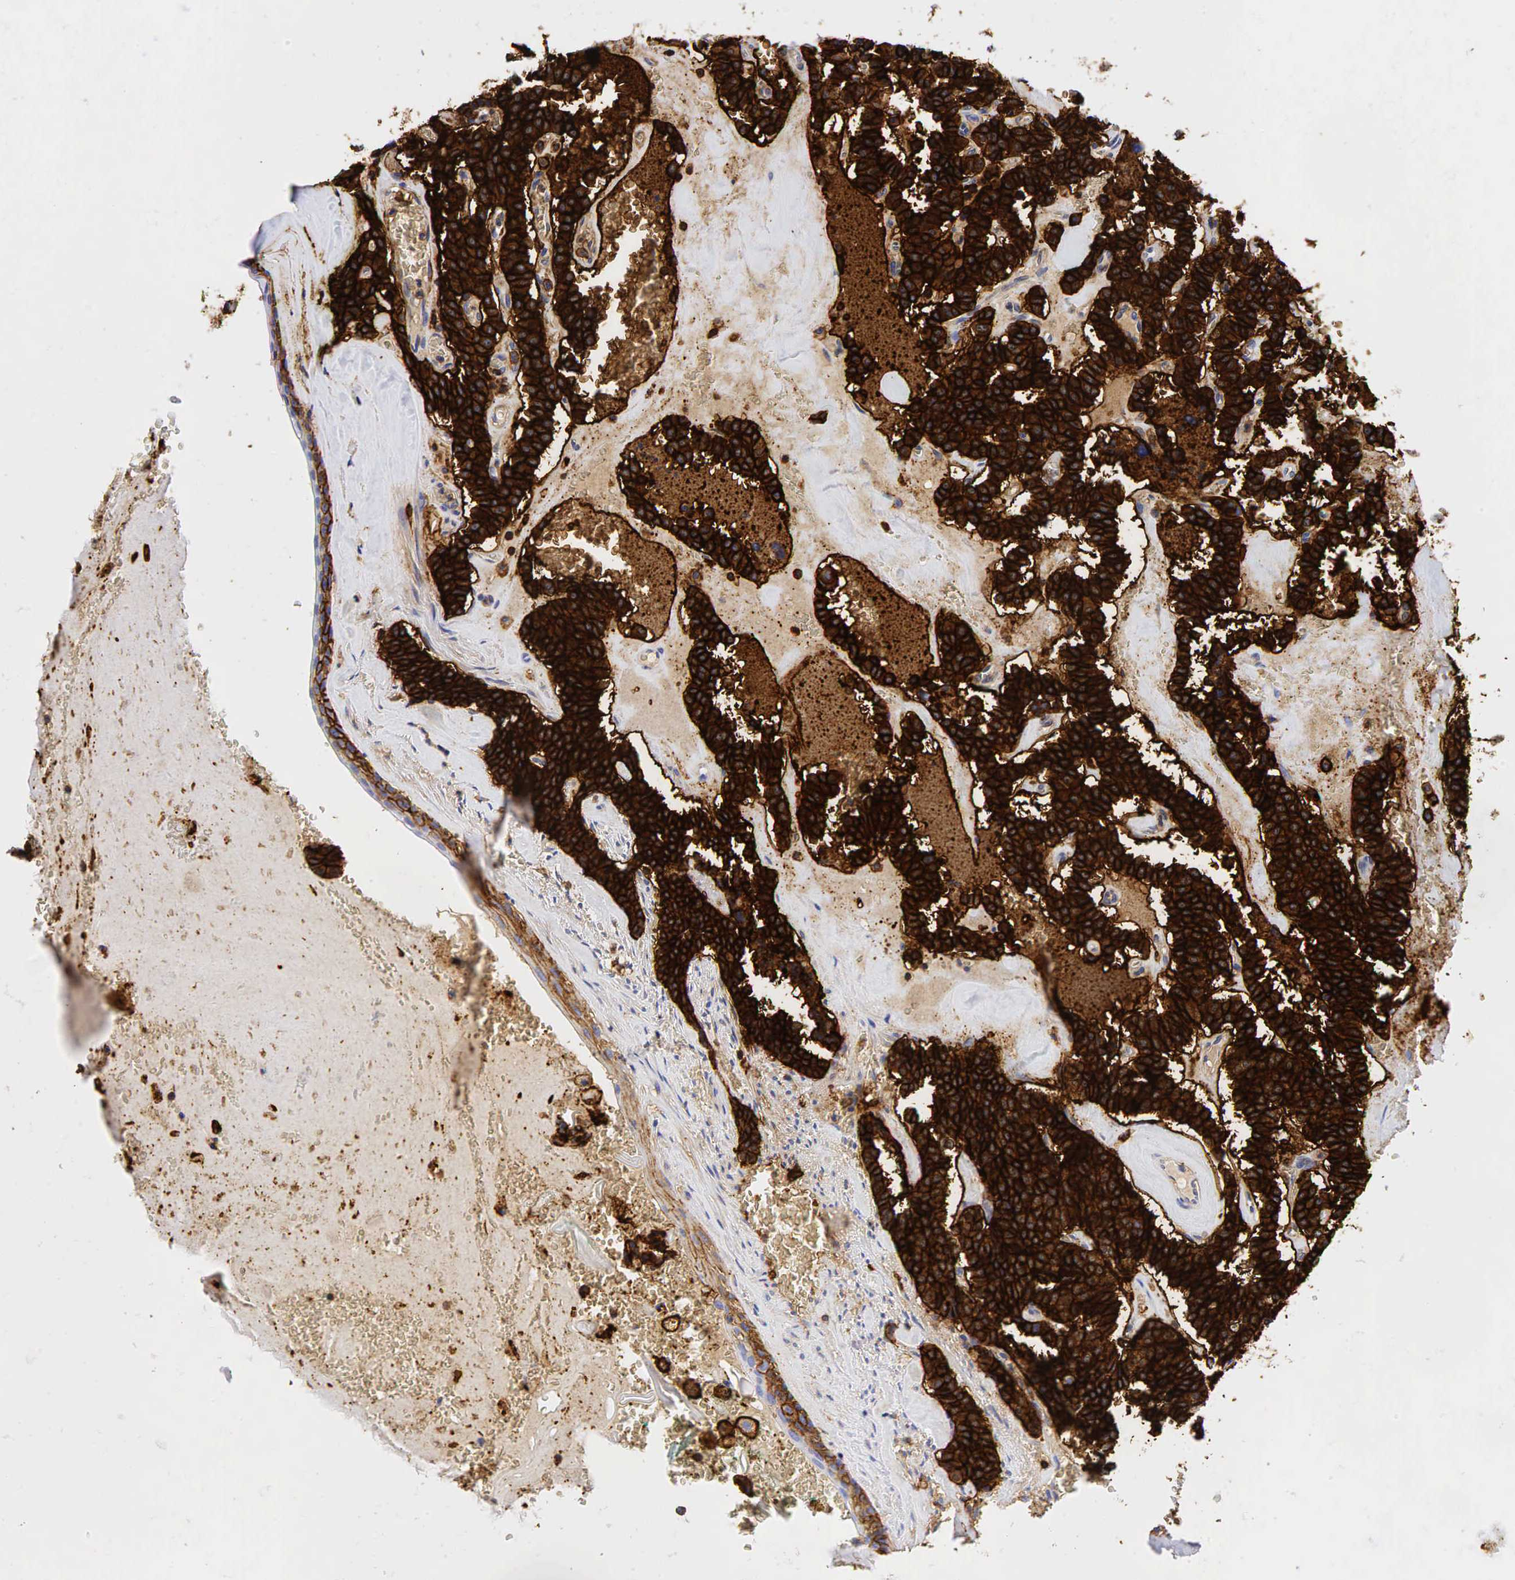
{"staining": {"intensity": "strong", "quantity": ">75%", "location": "cytoplasmic/membranous"}, "tissue": "carcinoid", "cell_type": "Tumor cells", "image_type": "cancer", "snomed": [{"axis": "morphology", "description": "Carcinoid, malignant, NOS"}, {"axis": "topography", "description": "Bronchus"}], "caption": "High-power microscopy captured an immunohistochemistry photomicrograph of carcinoid, revealing strong cytoplasmic/membranous staining in about >75% of tumor cells.", "gene": "CD44", "patient": {"sex": "male", "age": 55}}